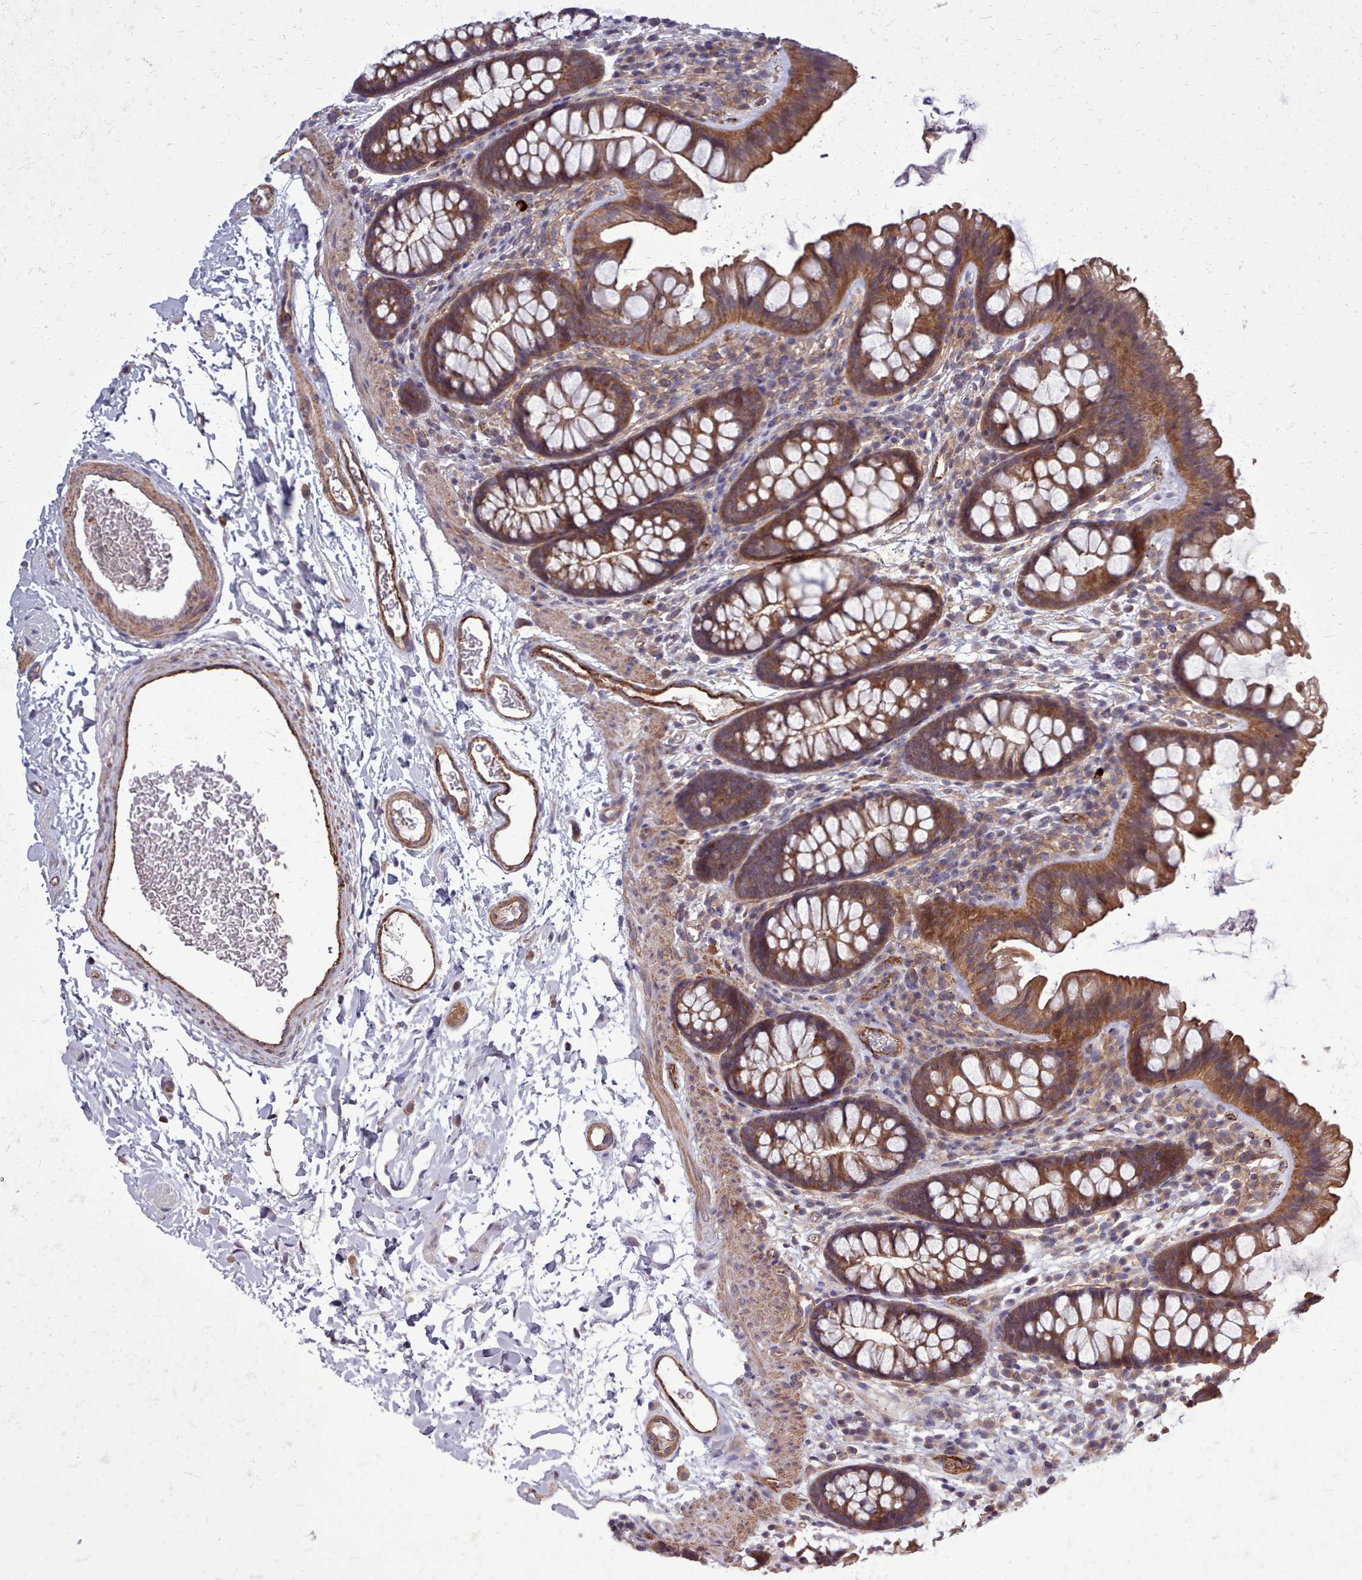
{"staining": {"intensity": "moderate", "quantity": ">75%", "location": "cytoplasmic/membranous"}, "tissue": "colon", "cell_type": "Endothelial cells", "image_type": "normal", "snomed": [{"axis": "morphology", "description": "Normal tissue, NOS"}, {"axis": "topography", "description": "Colon"}], "caption": "IHC photomicrograph of benign colon: colon stained using immunohistochemistry reveals medium levels of moderate protein expression localized specifically in the cytoplasmic/membranous of endothelial cells, appearing as a cytoplasmic/membranous brown color.", "gene": "STUB1", "patient": {"sex": "female", "age": 62}}